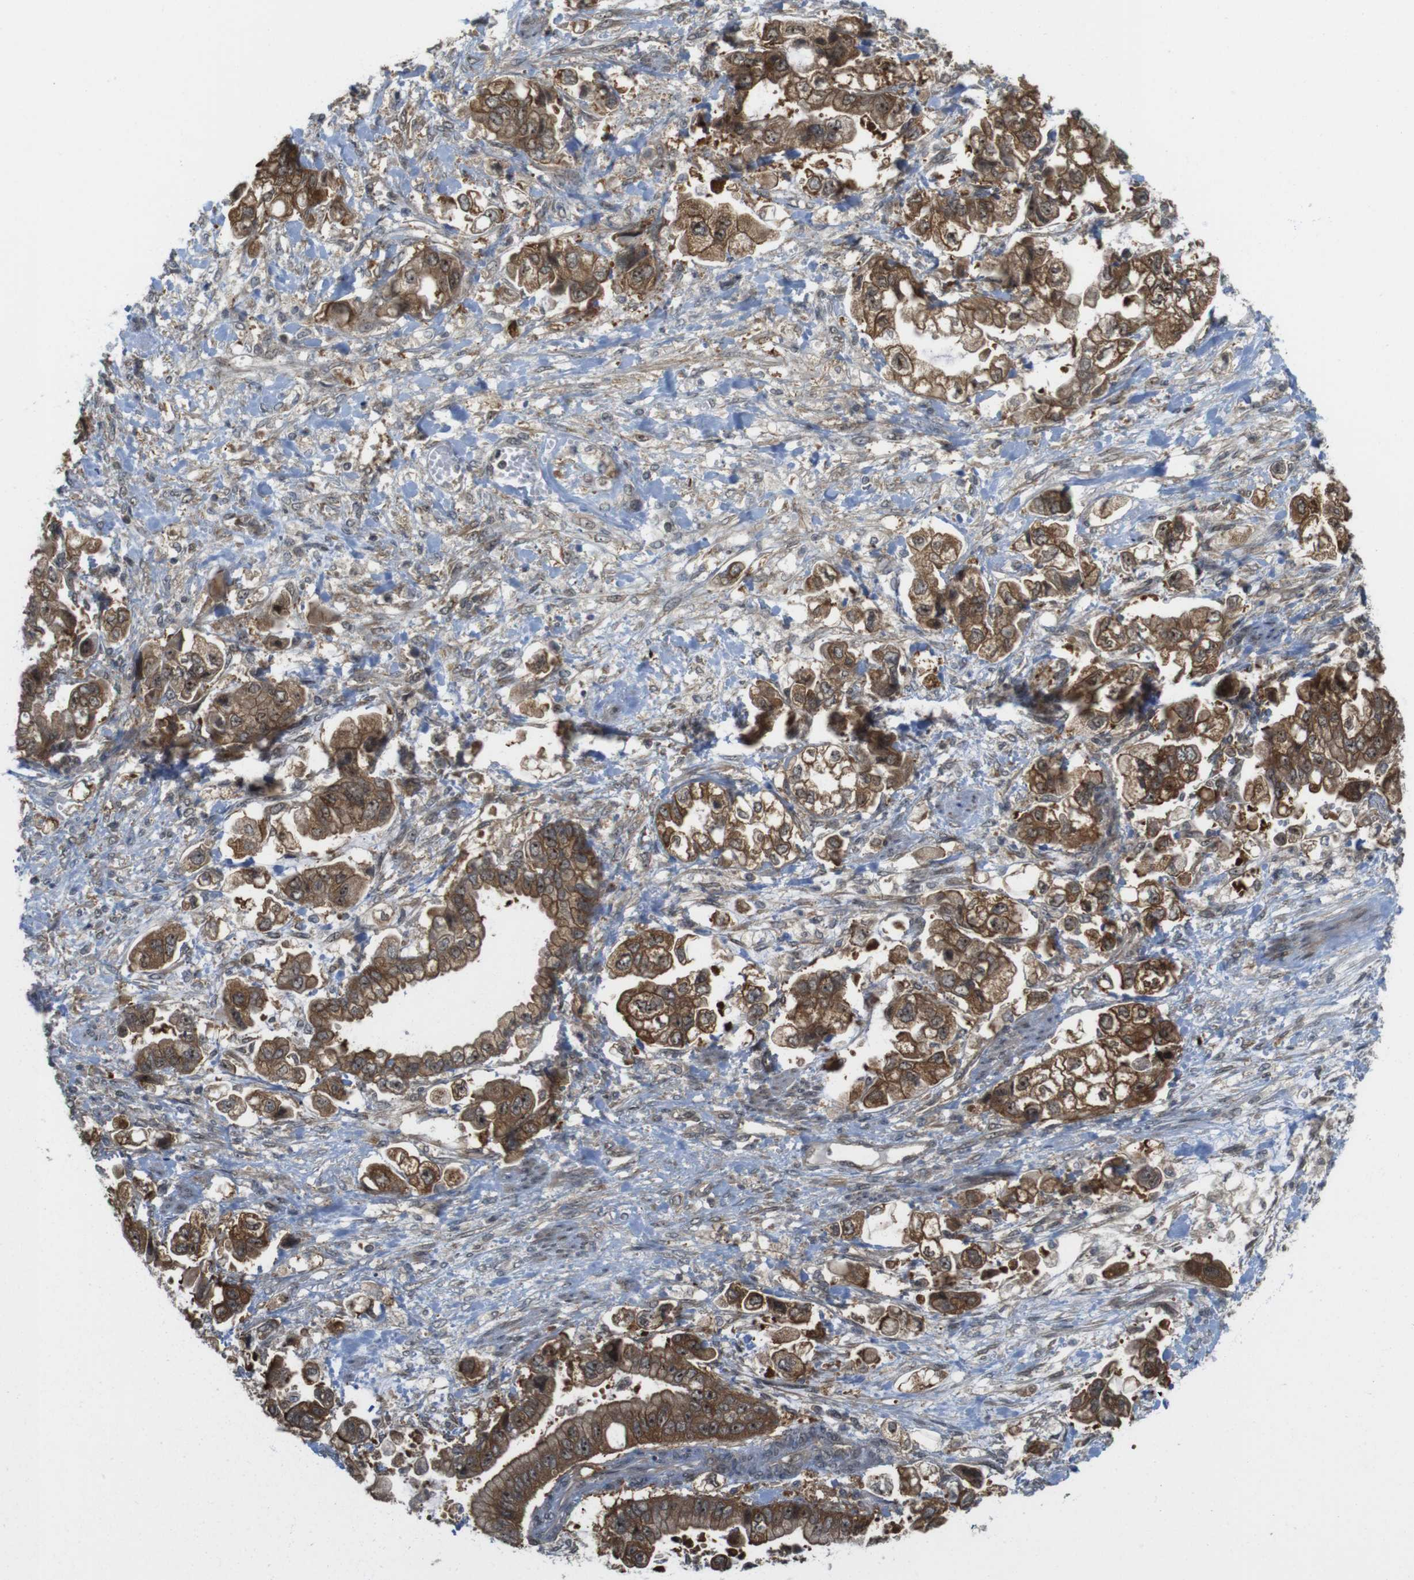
{"staining": {"intensity": "moderate", "quantity": ">75%", "location": "cytoplasmic/membranous,nuclear"}, "tissue": "stomach cancer", "cell_type": "Tumor cells", "image_type": "cancer", "snomed": [{"axis": "morphology", "description": "Normal tissue, NOS"}, {"axis": "morphology", "description": "Adenocarcinoma, NOS"}, {"axis": "topography", "description": "Stomach"}], "caption": "A histopathology image showing moderate cytoplasmic/membranous and nuclear staining in about >75% of tumor cells in stomach adenocarcinoma, as visualized by brown immunohistochemical staining.", "gene": "CC2D1A", "patient": {"sex": "male", "age": 62}}